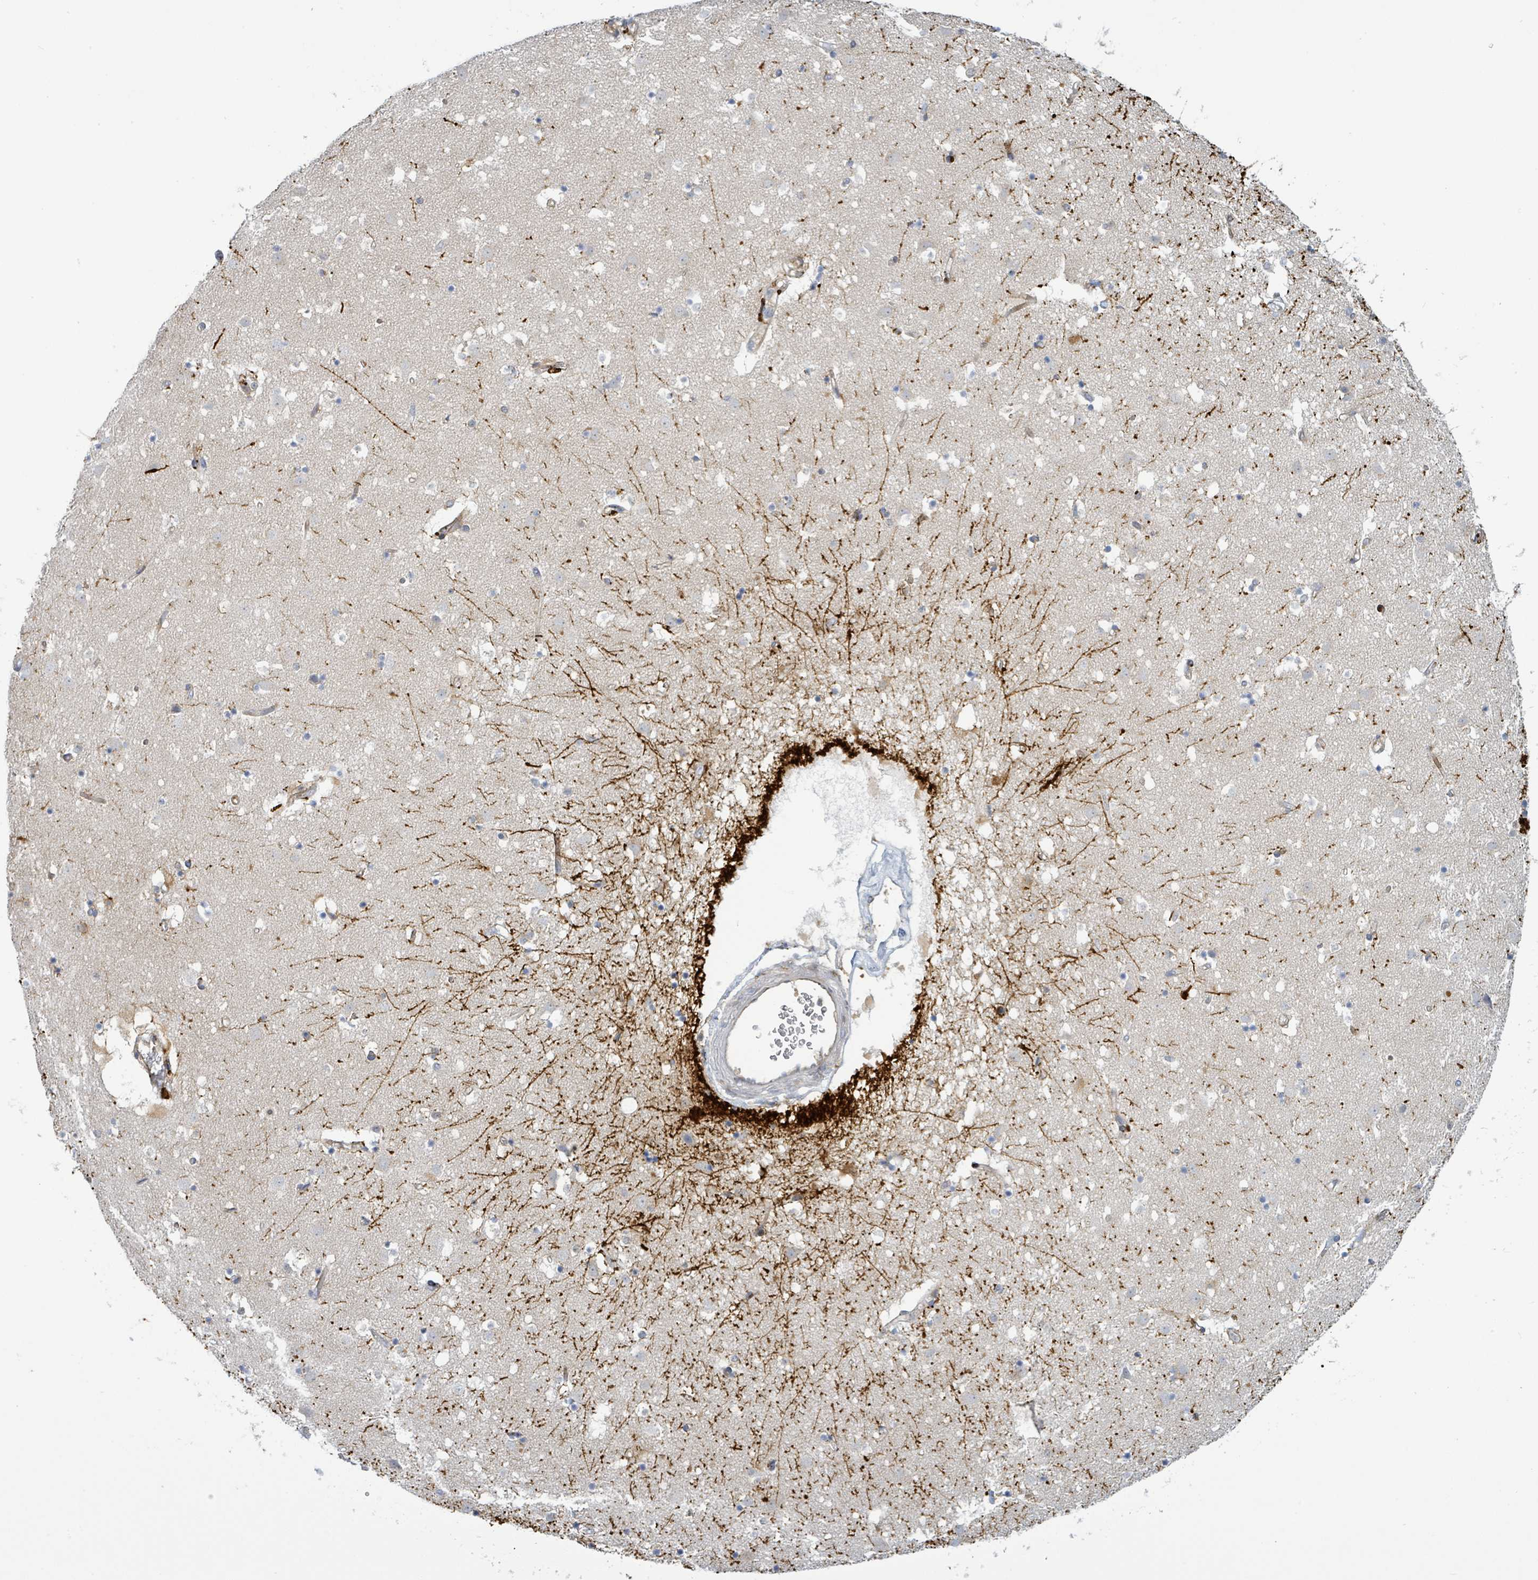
{"staining": {"intensity": "moderate", "quantity": "<25%", "location": "cytoplasmic/membranous"}, "tissue": "caudate", "cell_type": "Glial cells", "image_type": "normal", "snomed": [{"axis": "morphology", "description": "Normal tissue, NOS"}, {"axis": "topography", "description": "Lateral ventricle wall"}], "caption": "IHC micrograph of unremarkable caudate stained for a protein (brown), which demonstrates low levels of moderate cytoplasmic/membranous positivity in about <25% of glial cells.", "gene": "CFAP210", "patient": {"sex": "male", "age": 58}}